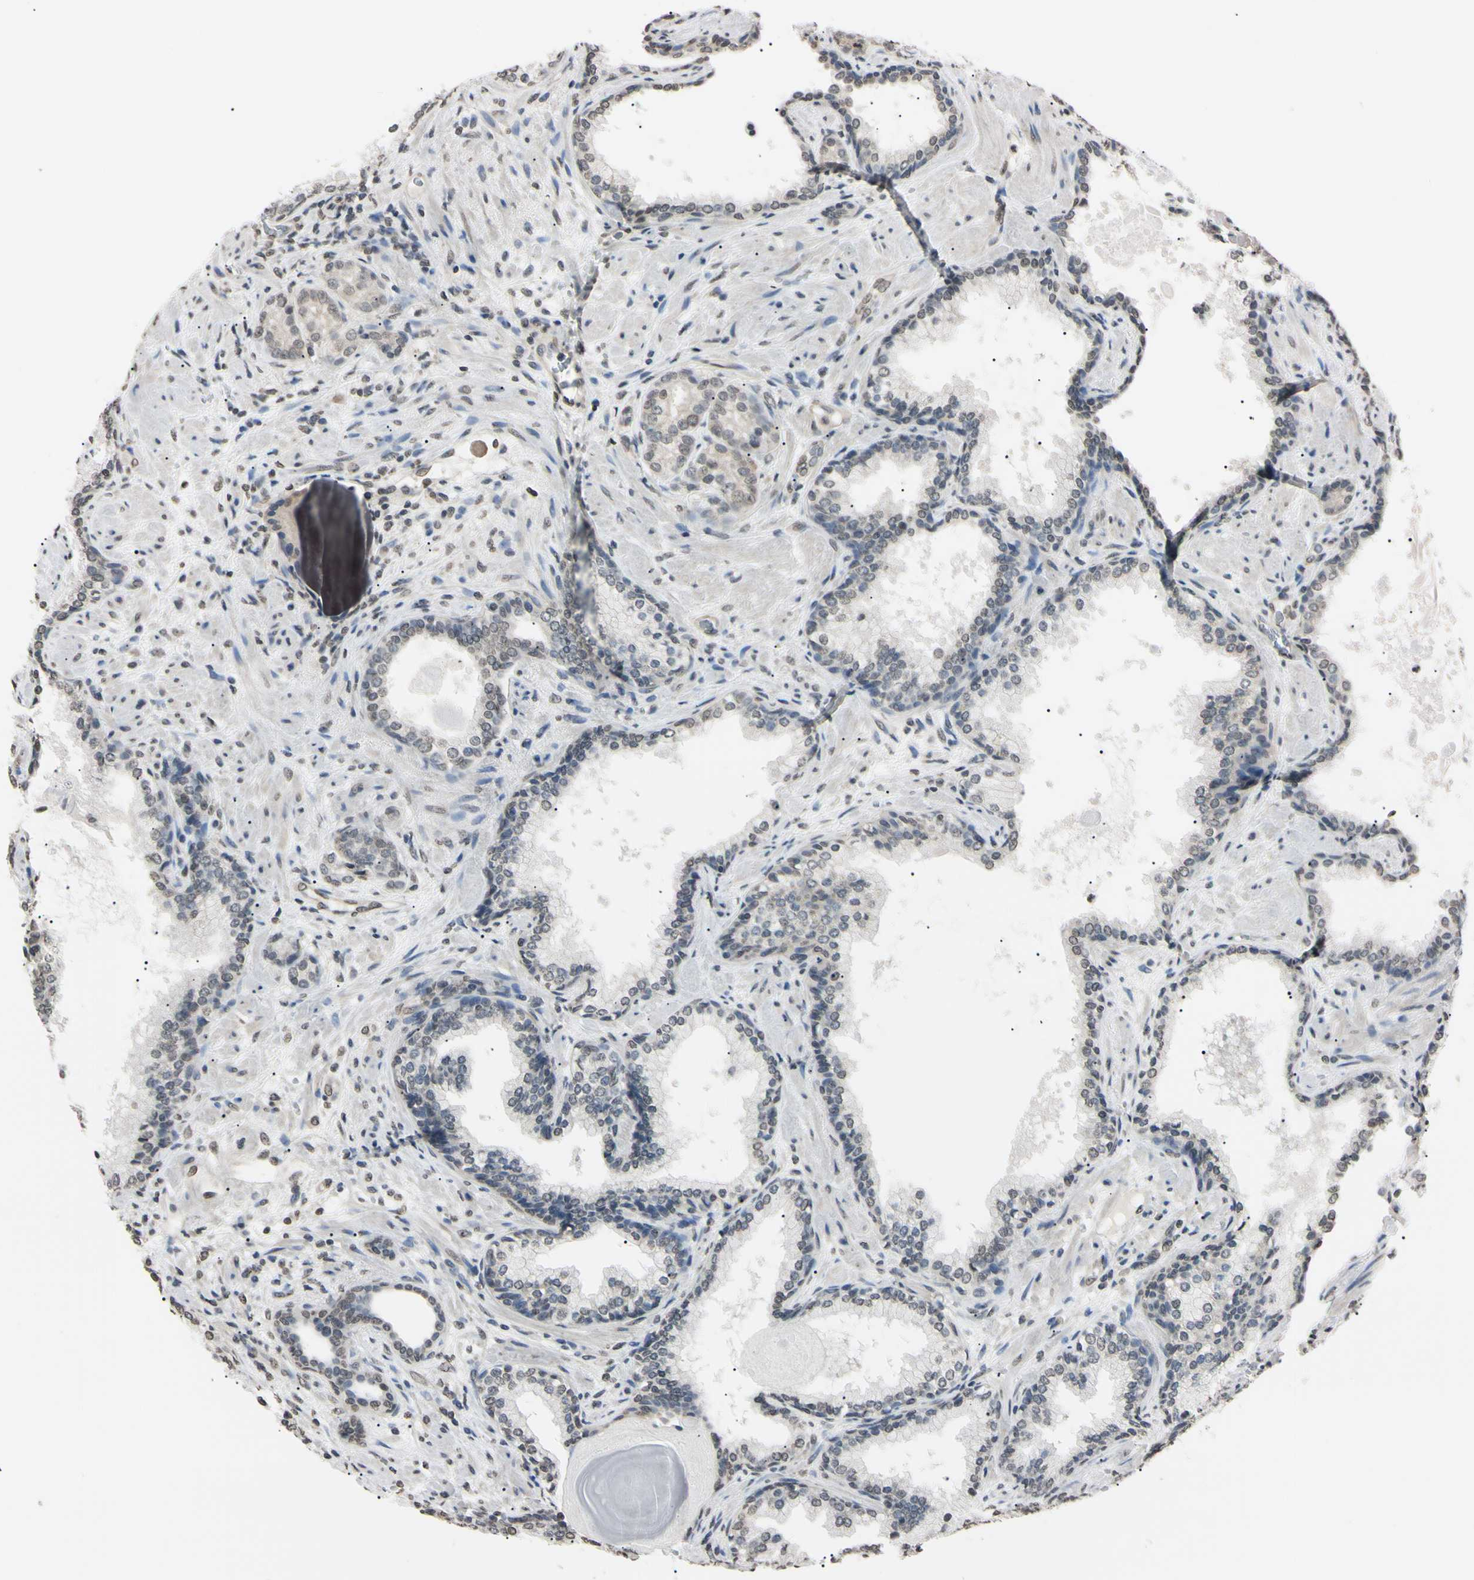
{"staining": {"intensity": "weak", "quantity": "<25%", "location": "nuclear"}, "tissue": "prostate cancer", "cell_type": "Tumor cells", "image_type": "cancer", "snomed": [{"axis": "morphology", "description": "Adenocarcinoma, High grade"}, {"axis": "topography", "description": "Prostate"}], "caption": "This is a photomicrograph of IHC staining of prostate cancer, which shows no positivity in tumor cells.", "gene": "CDC45", "patient": {"sex": "male", "age": 61}}